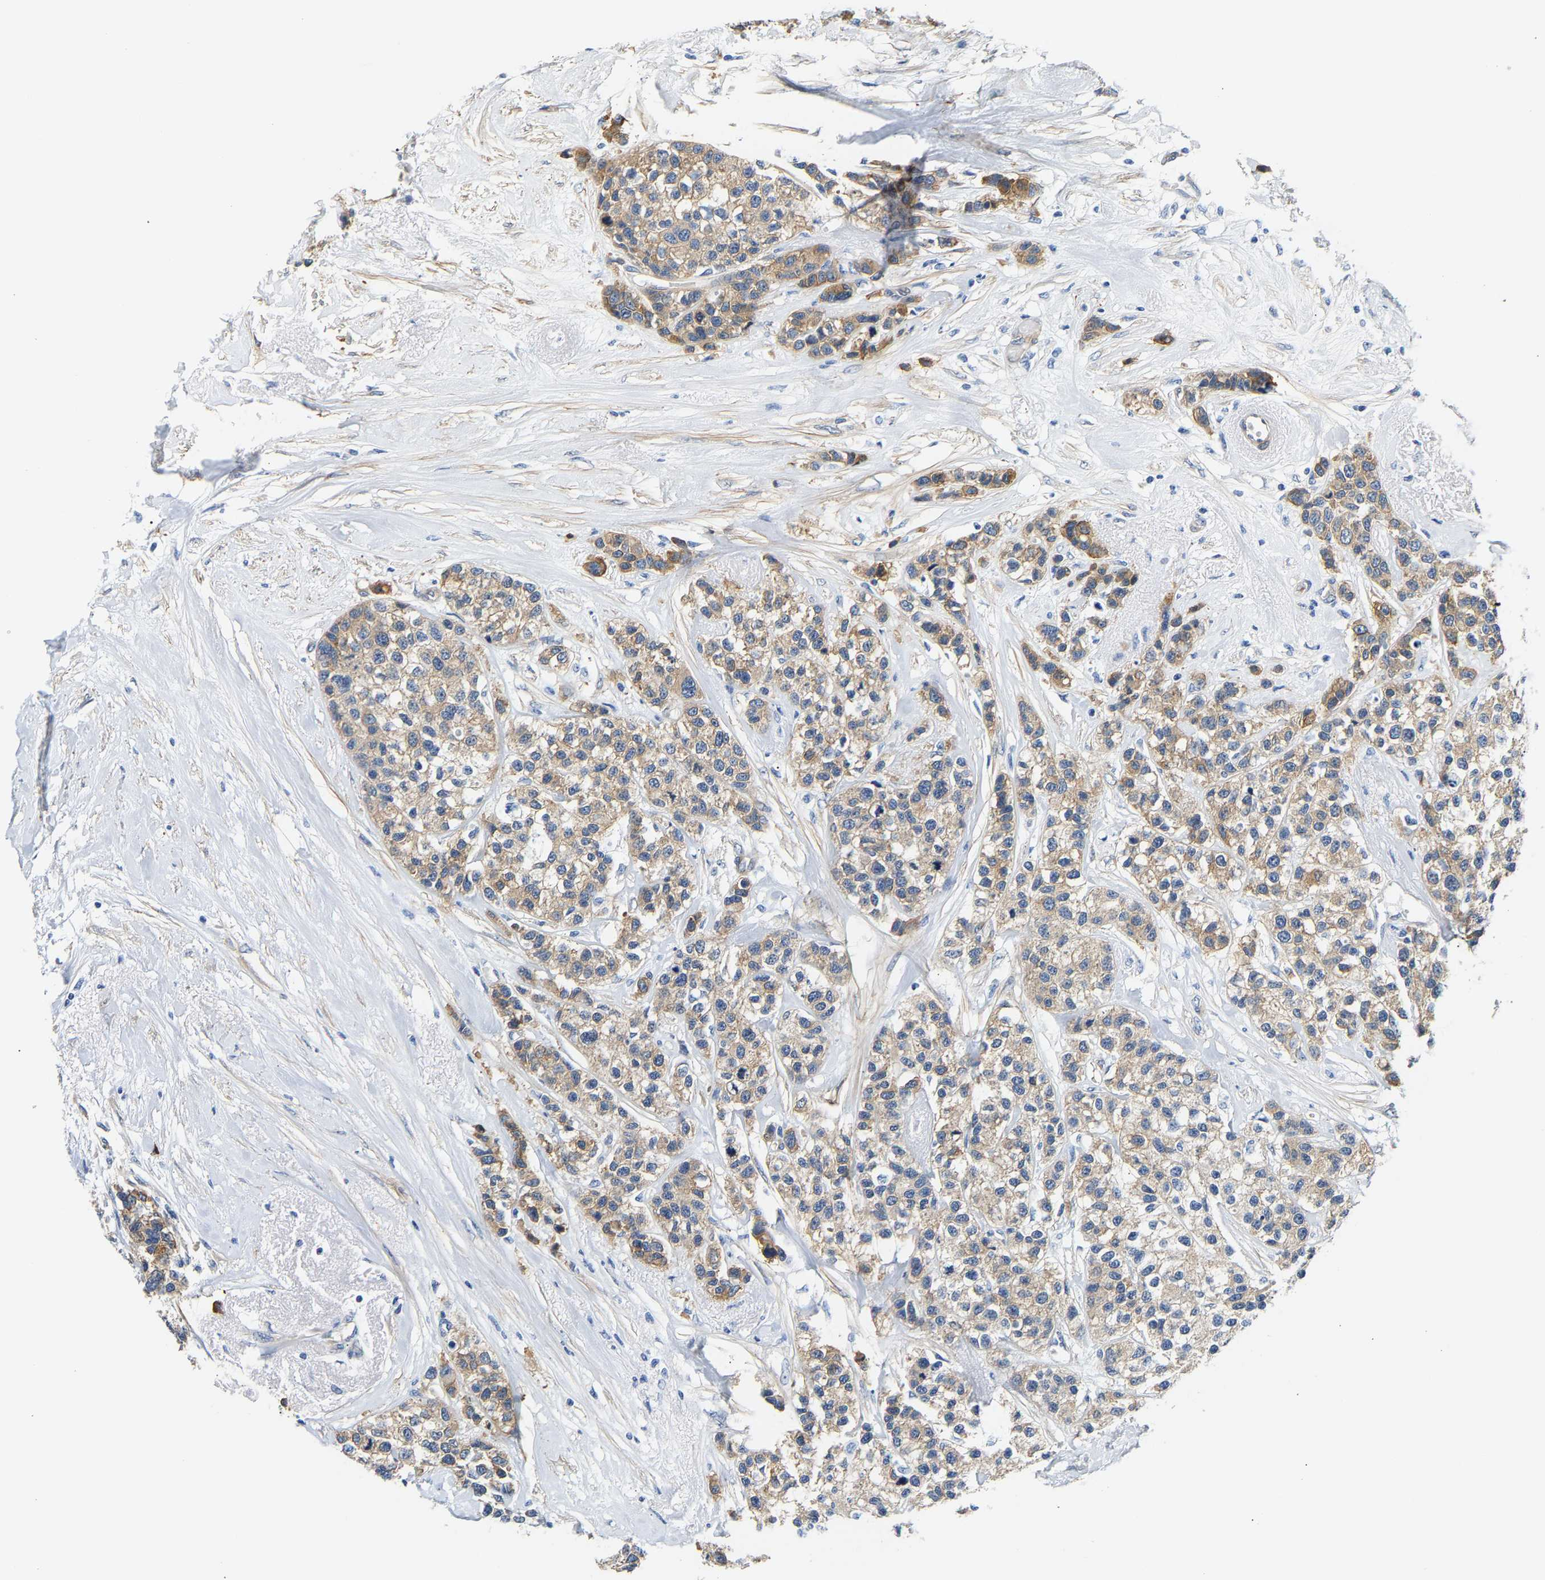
{"staining": {"intensity": "weak", "quantity": "25%-75%", "location": "cytoplasmic/membranous"}, "tissue": "breast cancer", "cell_type": "Tumor cells", "image_type": "cancer", "snomed": [{"axis": "morphology", "description": "Duct carcinoma"}, {"axis": "topography", "description": "Breast"}], "caption": "High-magnification brightfield microscopy of breast cancer stained with DAB (brown) and counterstained with hematoxylin (blue). tumor cells exhibit weak cytoplasmic/membranous staining is present in about25%-75% of cells.", "gene": "PAWR", "patient": {"sex": "female", "age": 51}}